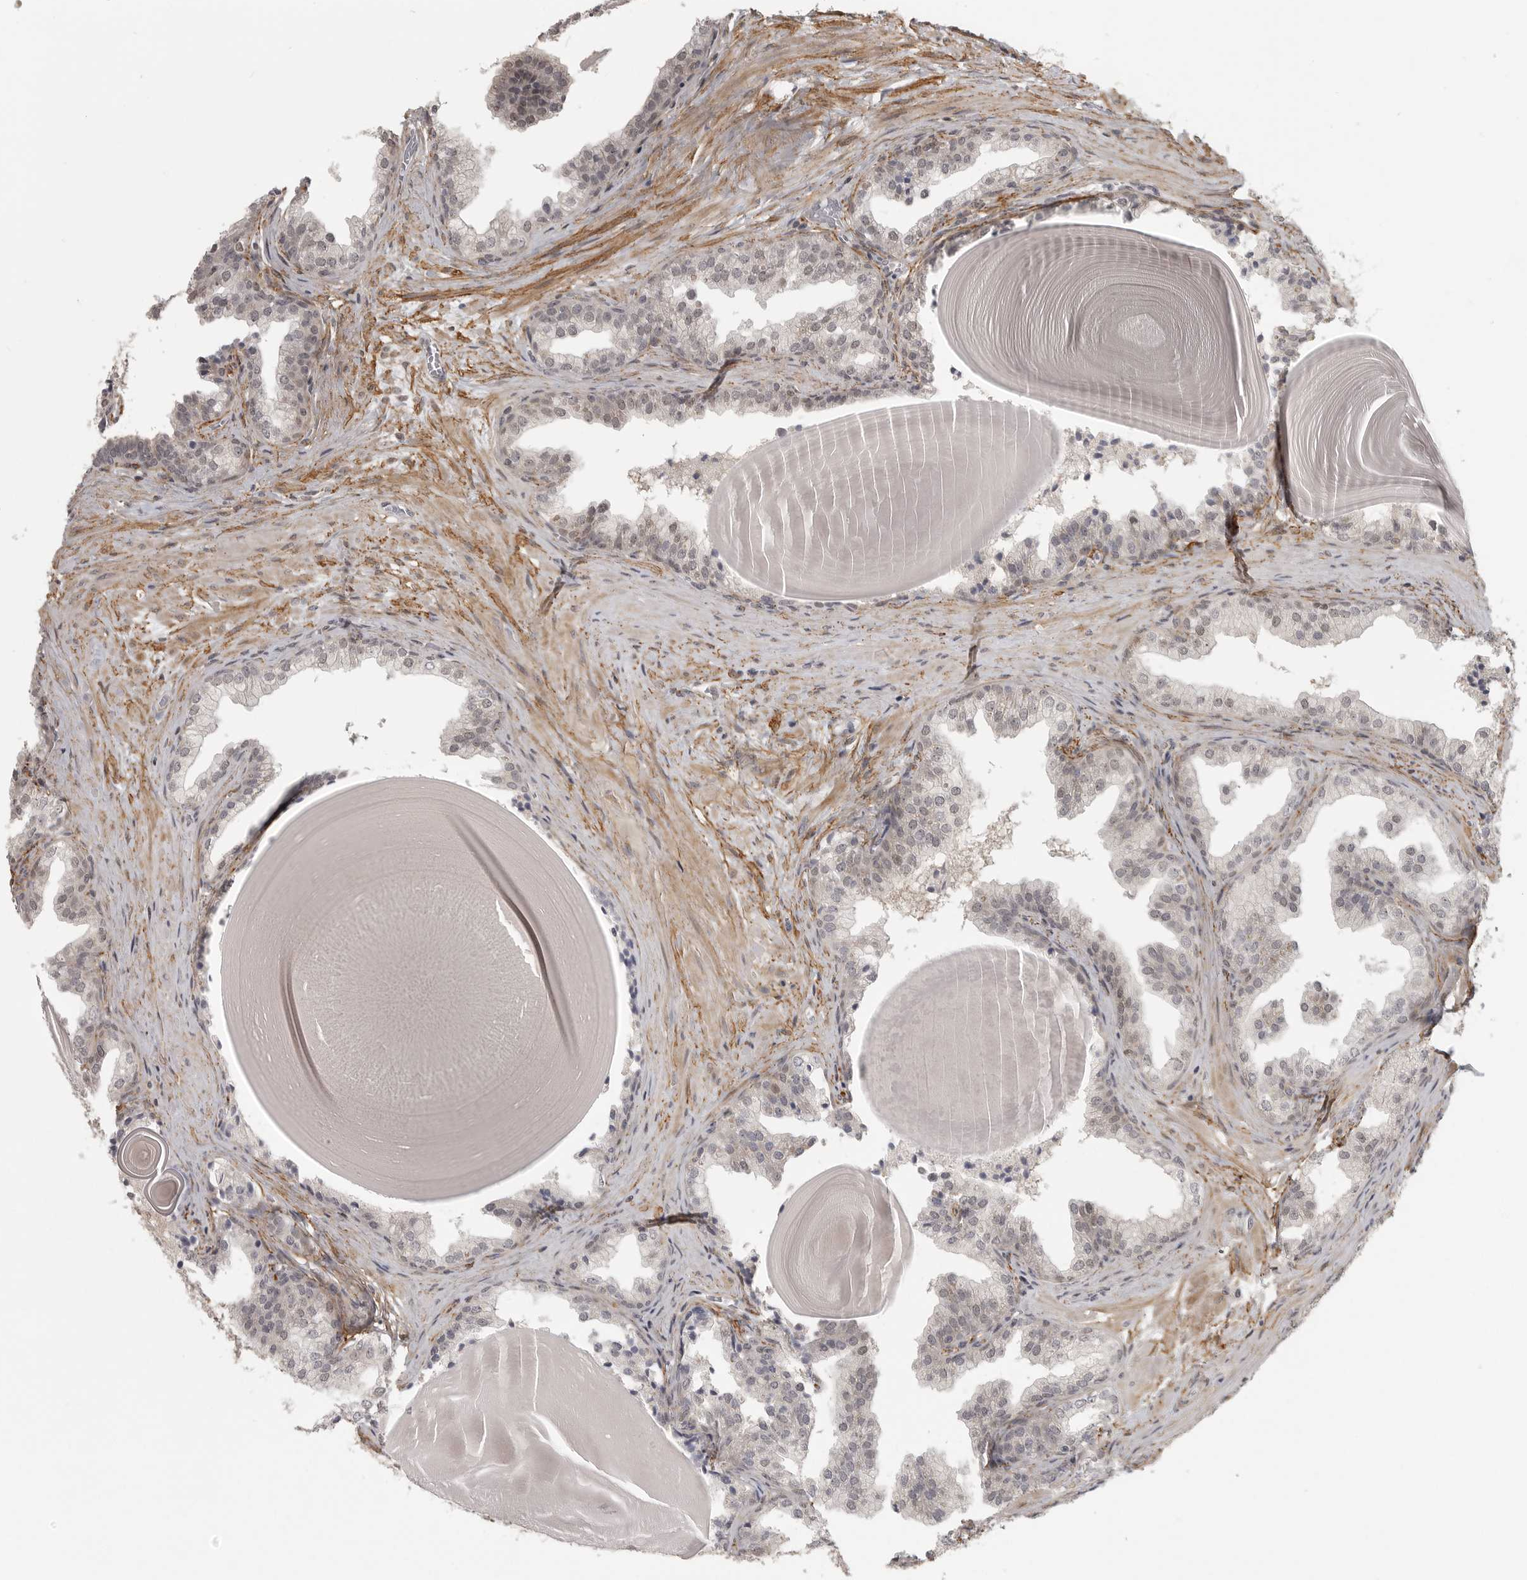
{"staining": {"intensity": "weak", "quantity": ">75%", "location": "nuclear"}, "tissue": "prostate", "cell_type": "Glandular cells", "image_type": "normal", "snomed": [{"axis": "morphology", "description": "Normal tissue, NOS"}, {"axis": "topography", "description": "Prostate"}], "caption": "Brown immunohistochemical staining in unremarkable human prostate exhibits weak nuclear positivity in about >75% of glandular cells. The staining was performed using DAB, with brown indicating positive protein expression. Nuclei are stained blue with hematoxylin.", "gene": "UROD", "patient": {"sex": "male", "age": 48}}